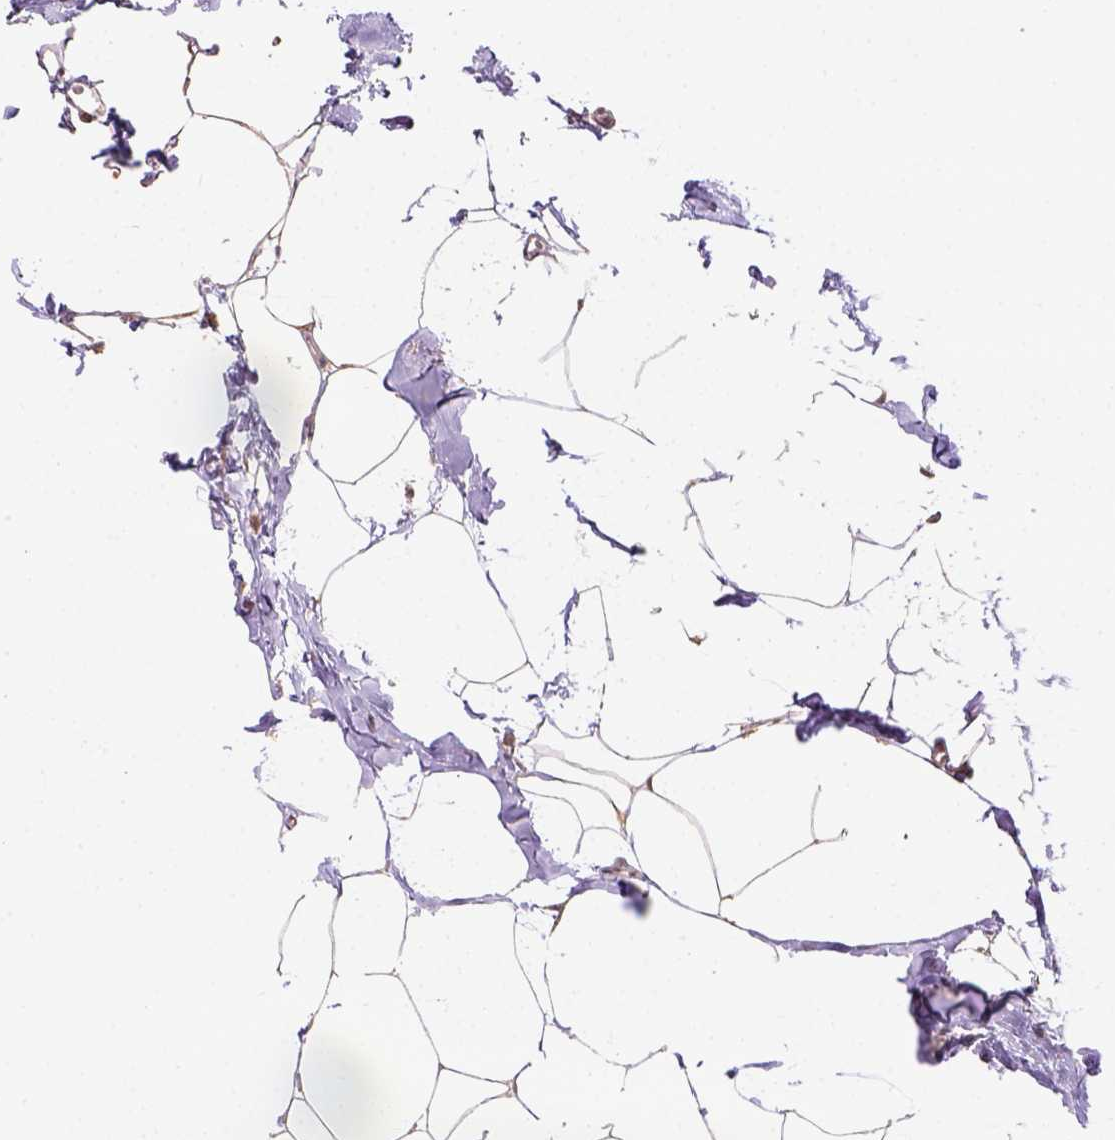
{"staining": {"intensity": "negative", "quantity": "none", "location": "none"}, "tissue": "breast cancer", "cell_type": "Tumor cells", "image_type": "cancer", "snomed": [{"axis": "morphology", "description": "Duct carcinoma"}, {"axis": "topography", "description": "Breast"}], "caption": "This is an IHC photomicrograph of infiltrating ductal carcinoma (breast). There is no positivity in tumor cells.", "gene": "DDX50", "patient": {"sex": "female", "age": 40}}